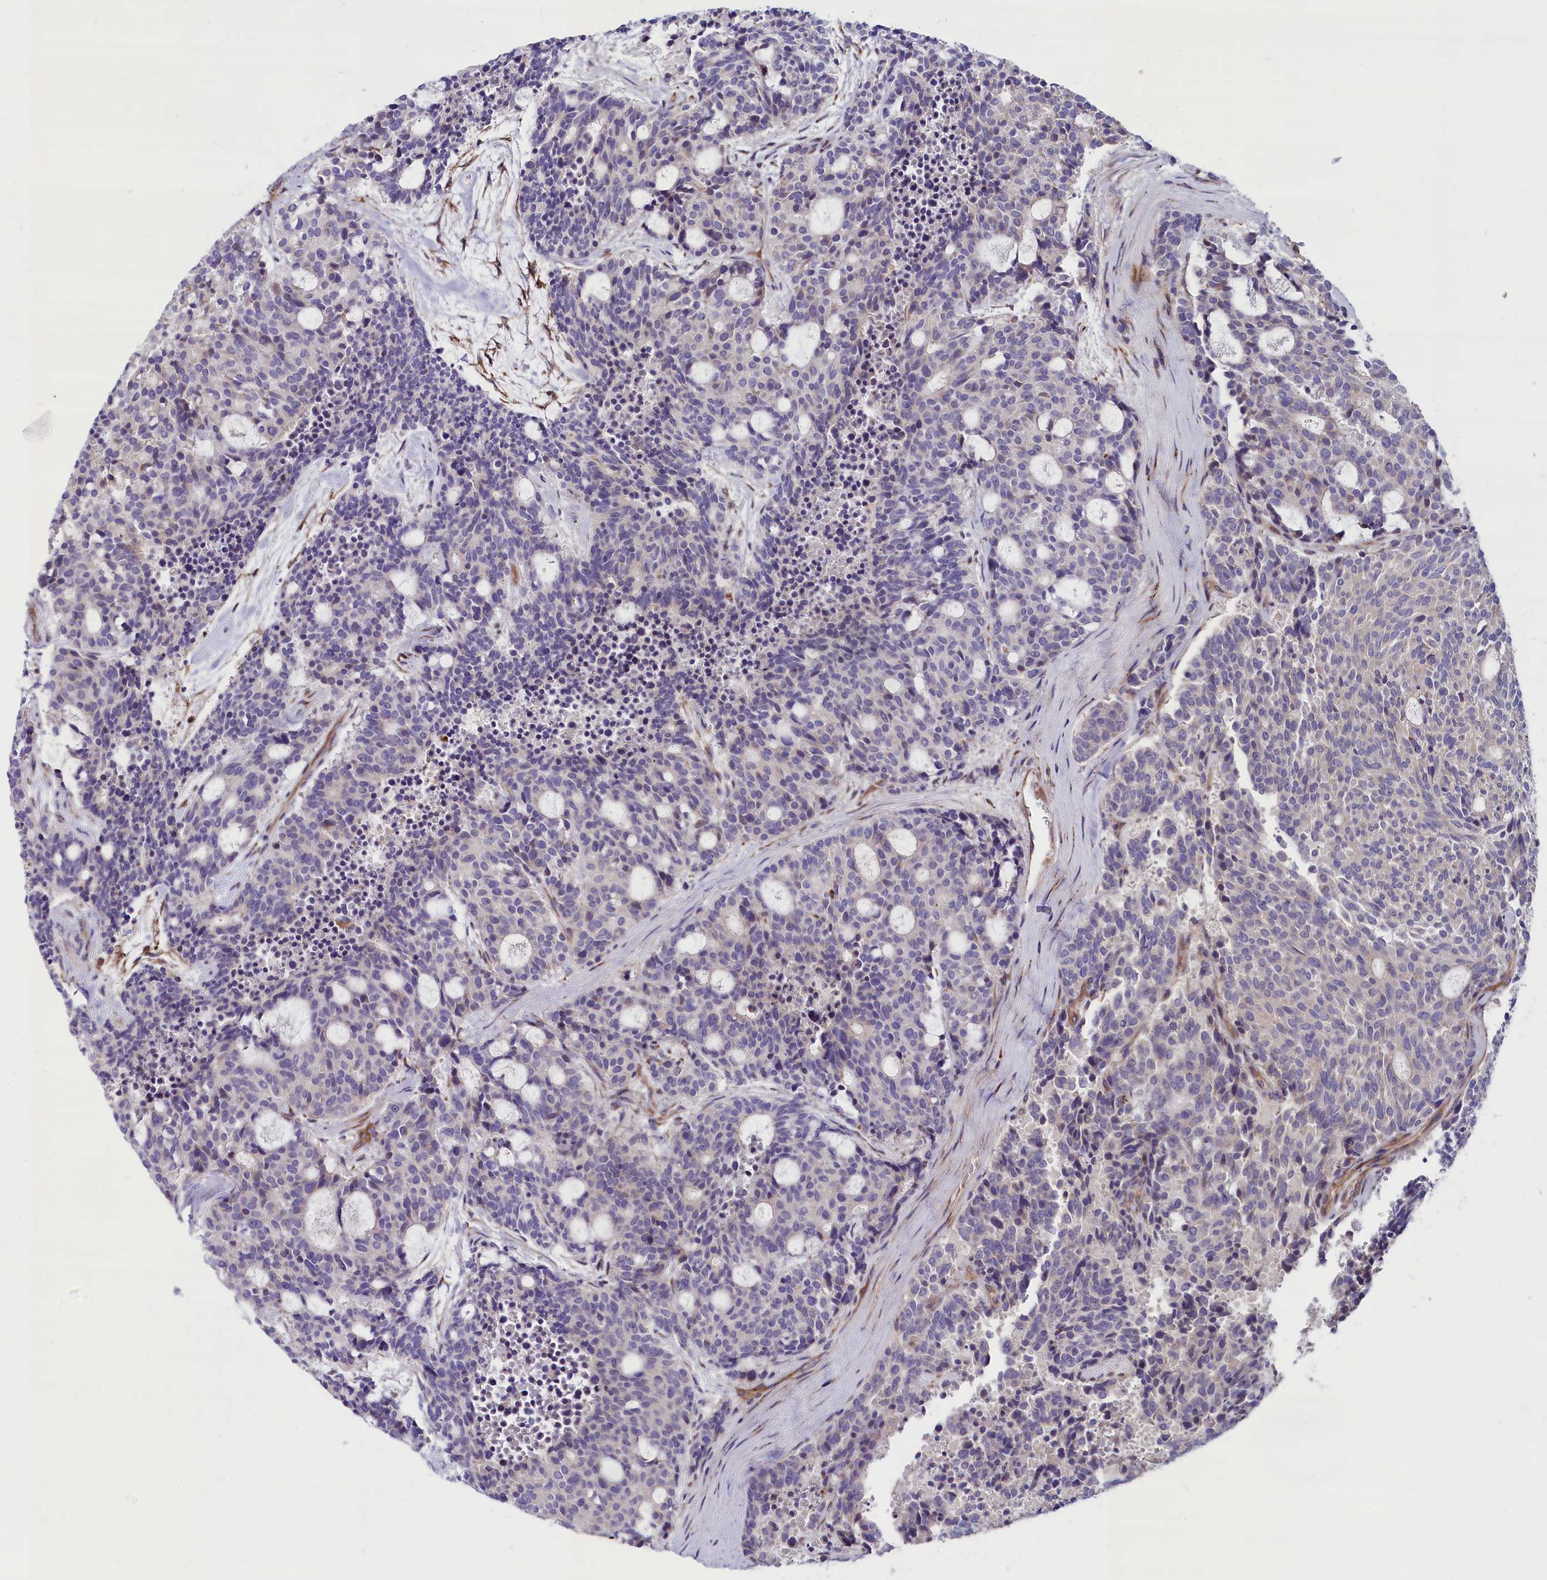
{"staining": {"intensity": "negative", "quantity": "none", "location": "none"}, "tissue": "carcinoid", "cell_type": "Tumor cells", "image_type": "cancer", "snomed": [{"axis": "morphology", "description": "Carcinoid, malignant, NOS"}, {"axis": "topography", "description": "Pancreas"}], "caption": "An immunohistochemistry micrograph of carcinoid is shown. There is no staining in tumor cells of carcinoid.", "gene": "GPR108", "patient": {"sex": "female", "age": 54}}